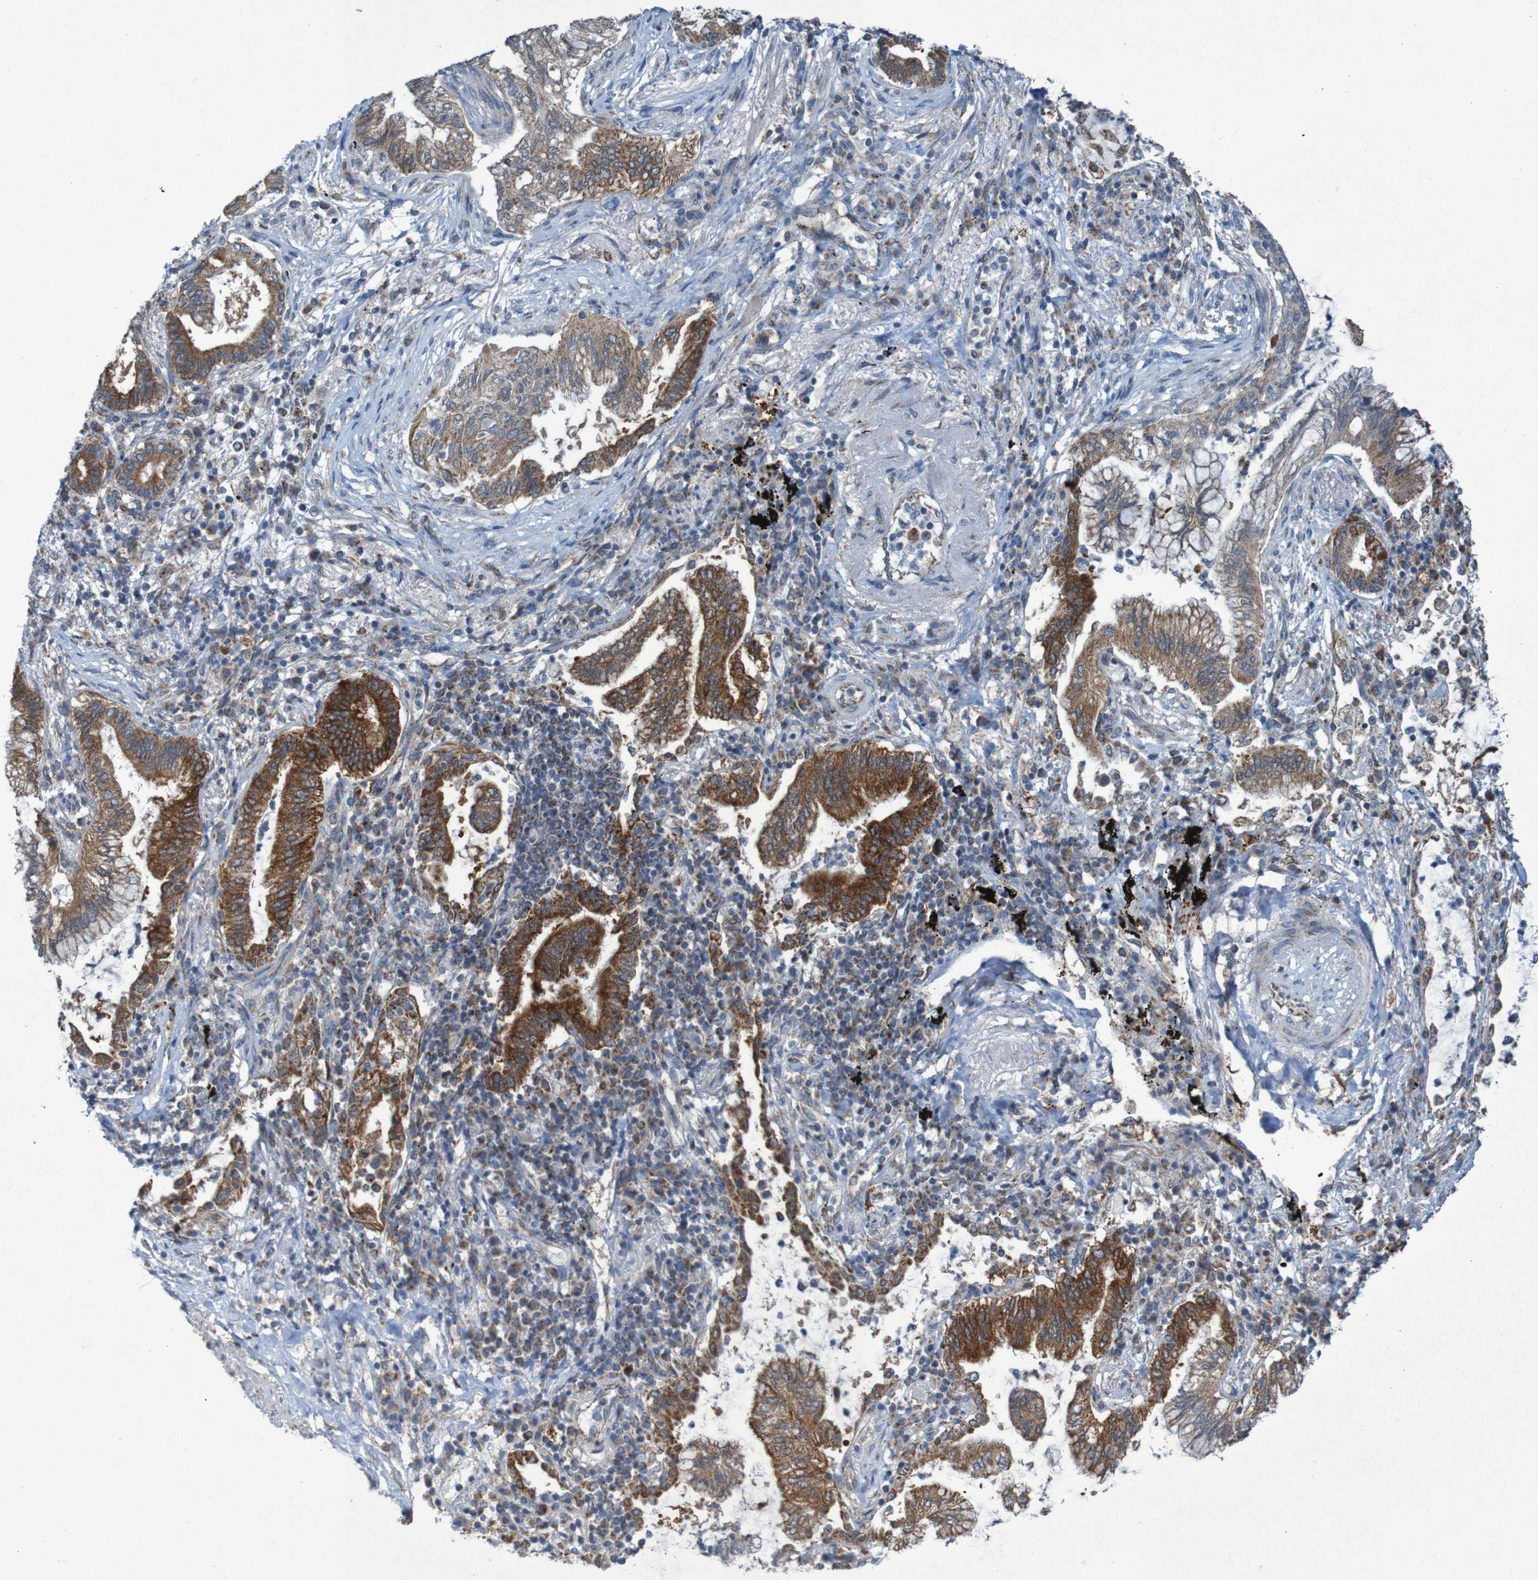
{"staining": {"intensity": "strong", "quantity": ">75%", "location": "cytoplasmic/membranous"}, "tissue": "lung cancer", "cell_type": "Tumor cells", "image_type": "cancer", "snomed": [{"axis": "morphology", "description": "Normal tissue, NOS"}, {"axis": "morphology", "description": "Adenocarcinoma, NOS"}, {"axis": "topography", "description": "Bronchus"}, {"axis": "topography", "description": "Lung"}], "caption": "A high amount of strong cytoplasmic/membranous expression is appreciated in approximately >75% of tumor cells in lung cancer (adenocarcinoma) tissue.", "gene": "CCDC51", "patient": {"sex": "female", "age": 70}}